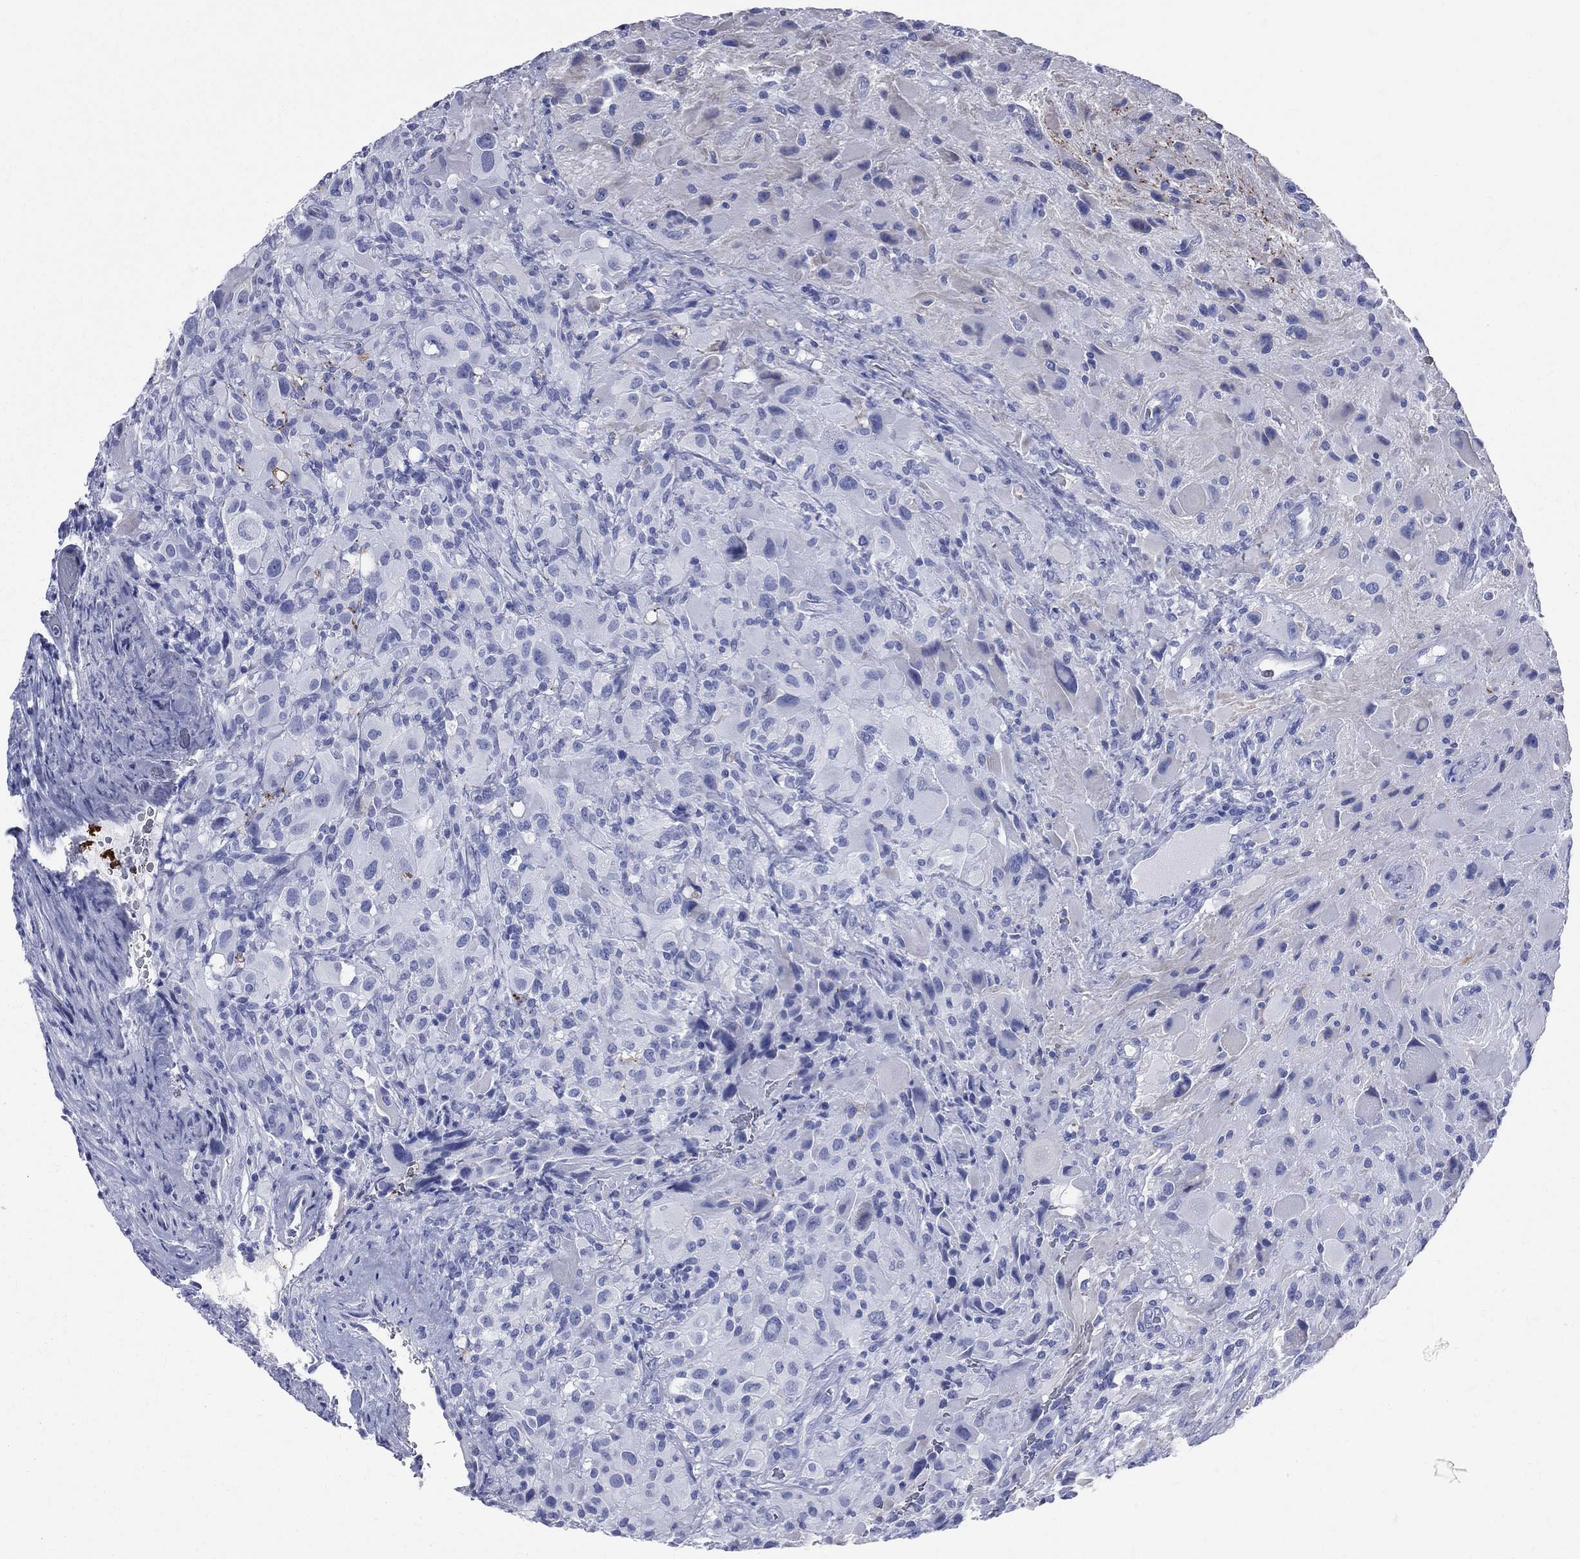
{"staining": {"intensity": "negative", "quantity": "none", "location": "none"}, "tissue": "glioma", "cell_type": "Tumor cells", "image_type": "cancer", "snomed": [{"axis": "morphology", "description": "Glioma, malignant, High grade"}, {"axis": "topography", "description": "Cerebral cortex"}], "caption": "High magnification brightfield microscopy of glioma stained with DAB (brown) and counterstained with hematoxylin (blue): tumor cells show no significant staining. The staining is performed using DAB (3,3'-diaminobenzidine) brown chromogen with nuclei counter-stained in using hematoxylin.", "gene": "SYP", "patient": {"sex": "male", "age": 35}}